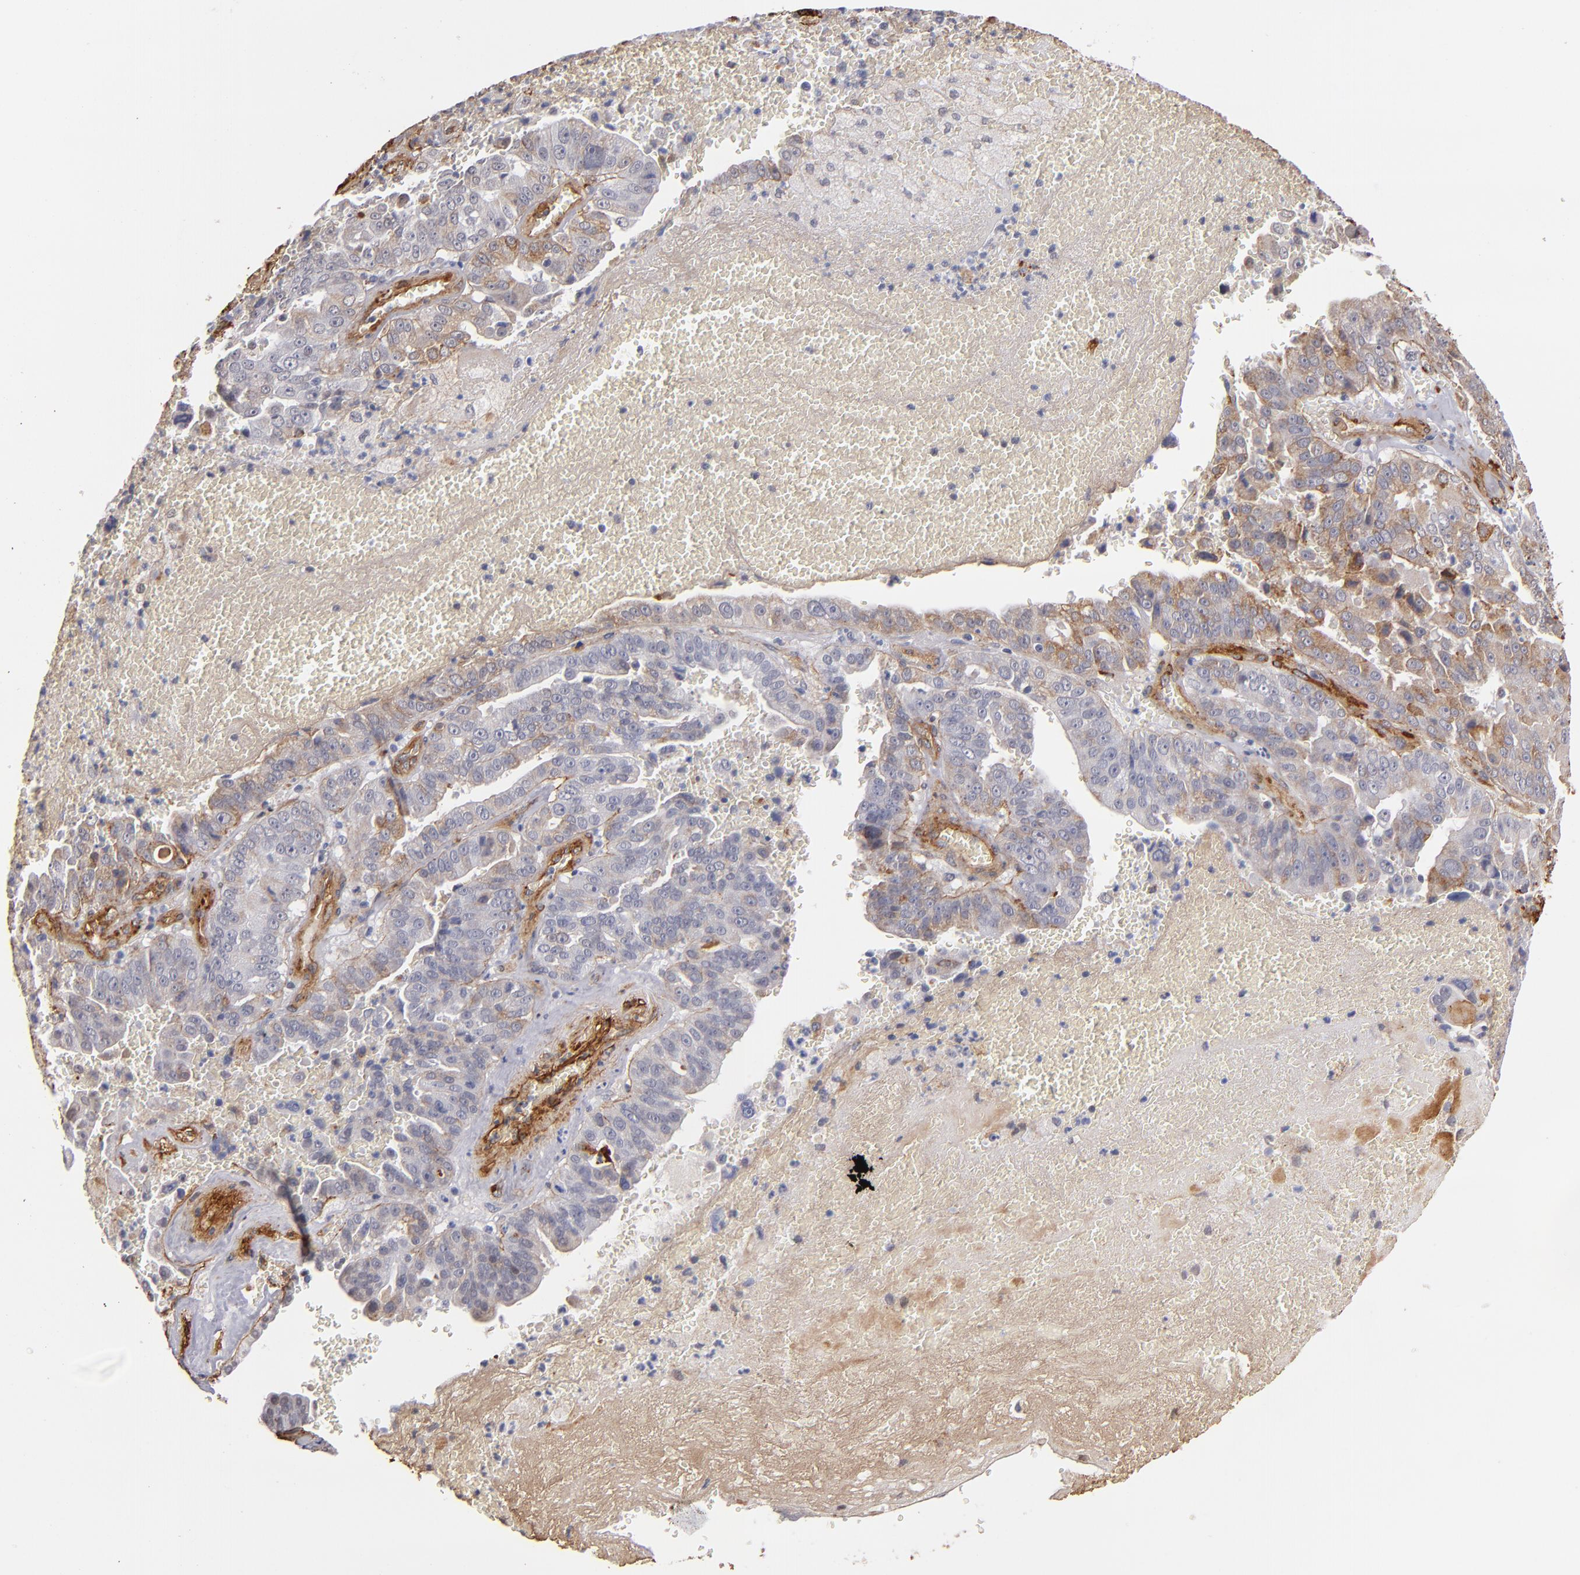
{"staining": {"intensity": "weak", "quantity": "<25%", "location": "cytoplasmic/membranous"}, "tissue": "liver cancer", "cell_type": "Tumor cells", "image_type": "cancer", "snomed": [{"axis": "morphology", "description": "Cholangiocarcinoma"}, {"axis": "topography", "description": "Liver"}], "caption": "Liver cholangiocarcinoma stained for a protein using IHC demonstrates no expression tumor cells.", "gene": "LAMC1", "patient": {"sex": "female", "age": 79}}